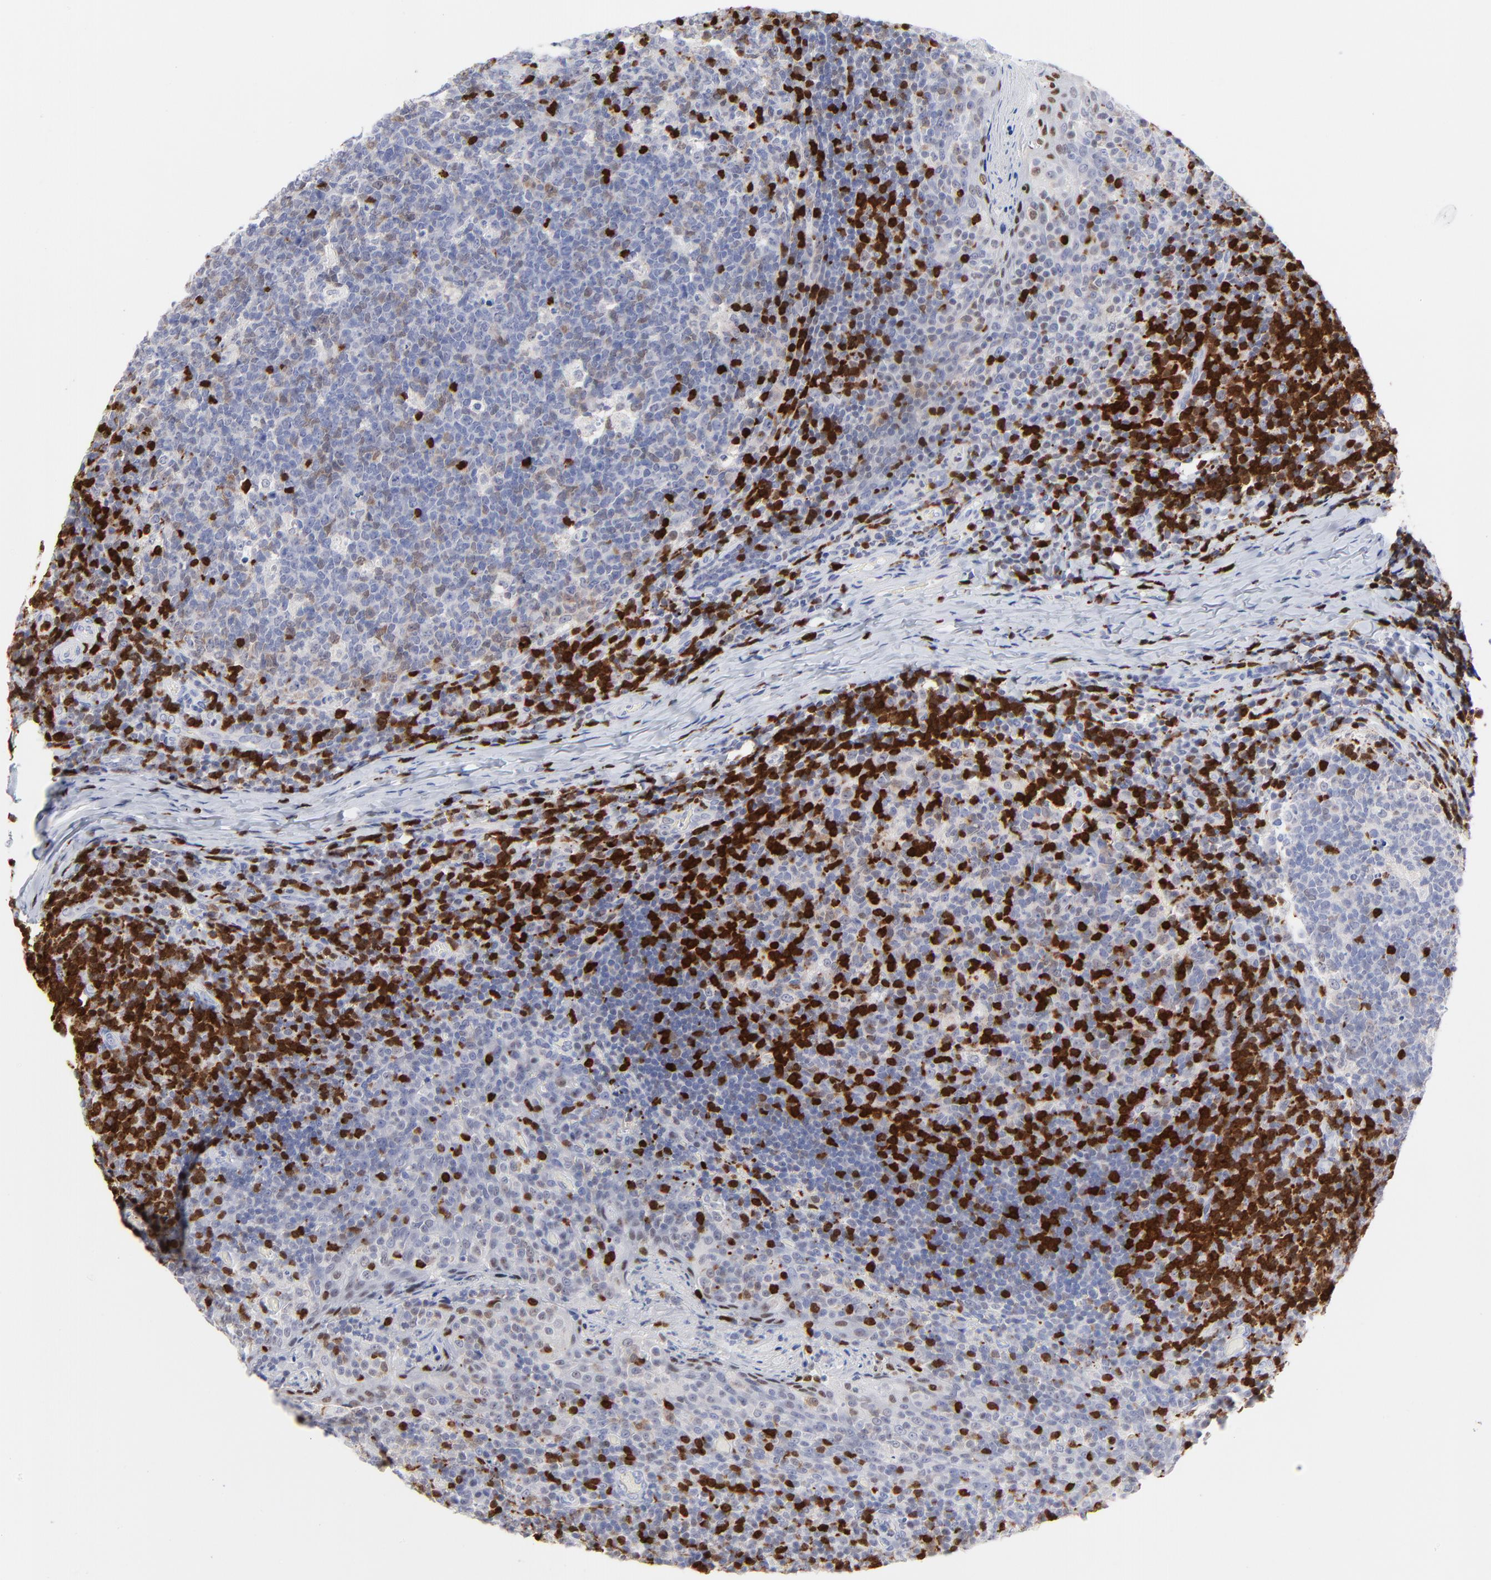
{"staining": {"intensity": "strong", "quantity": "<25%", "location": "nuclear"}, "tissue": "tonsil", "cell_type": "Germinal center cells", "image_type": "normal", "snomed": [{"axis": "morphology", "description": "Normal tissue, NOS"}, {"axis": "topography", "description": "Tonsil"}], "caption": "Brown immunohistochemical staining in unremarkable tonsil displays strong nuclear expression in about <25% of germinal center cells. Using DAB (brown) and hematoxylin (blue) stains, captured at high magnification using brightfield microscopy.", "gene": "ZAP70", "patient": {"sex": "male", "age": 17}}